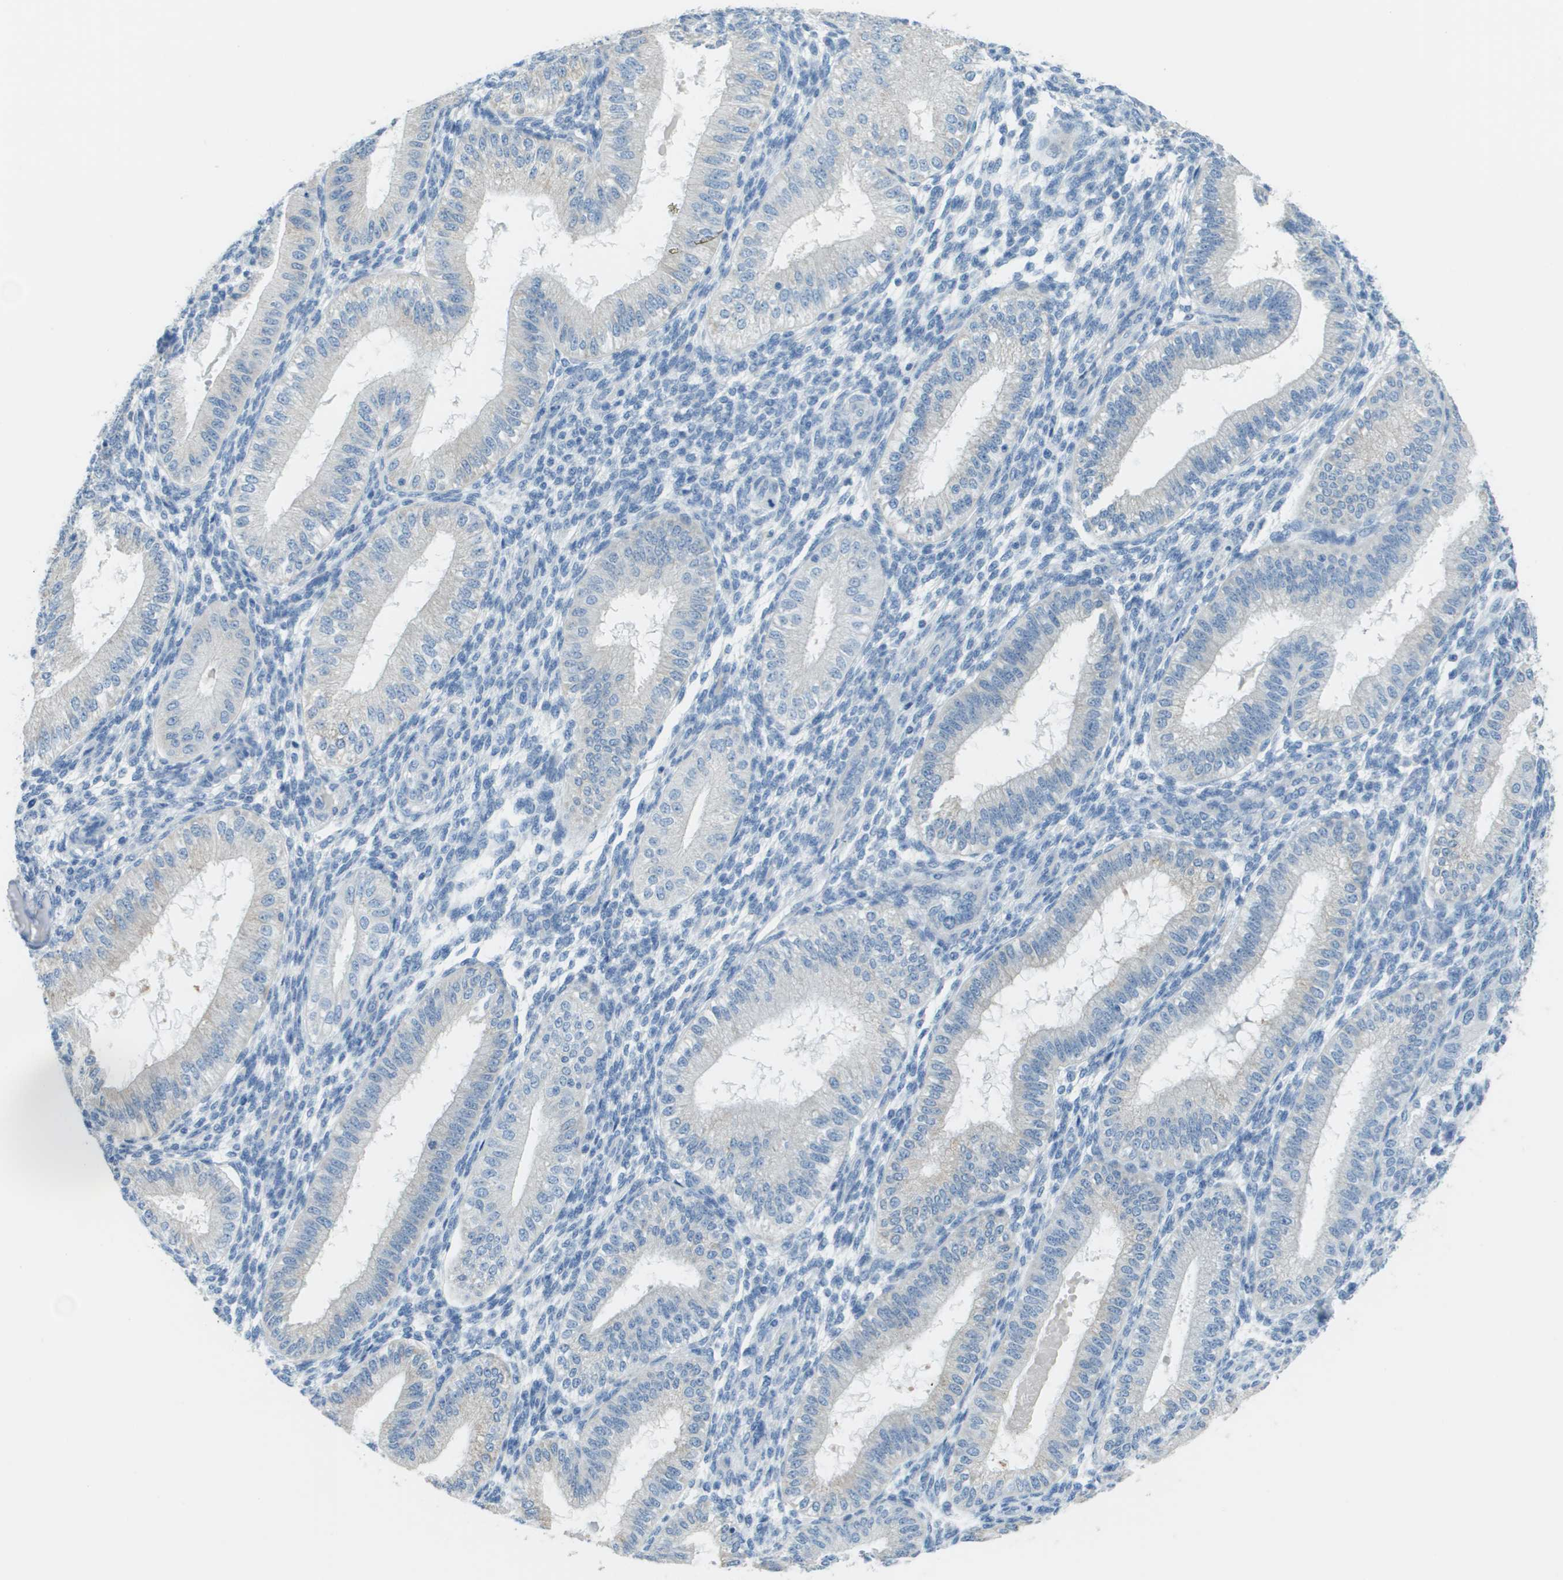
{"staining": {"intensity": "negative", "quantity": "none", "location": "none"}, "tissue": "endometrium", "cell_type": "Cells in endometrial stroma", "image_type": "normal", "snomed": [{"axis": "morphology", "description": "Normal tissue, NOS"}, {"axis": "topography", "description": "Endometrium"}], "caption": "Immunohistochemical staining of normal endometrium reveals no significant positivity in cells in endometrial stroma.", "gene": "PTGDR2", "patient": {"sex": "female", "age": 39}}